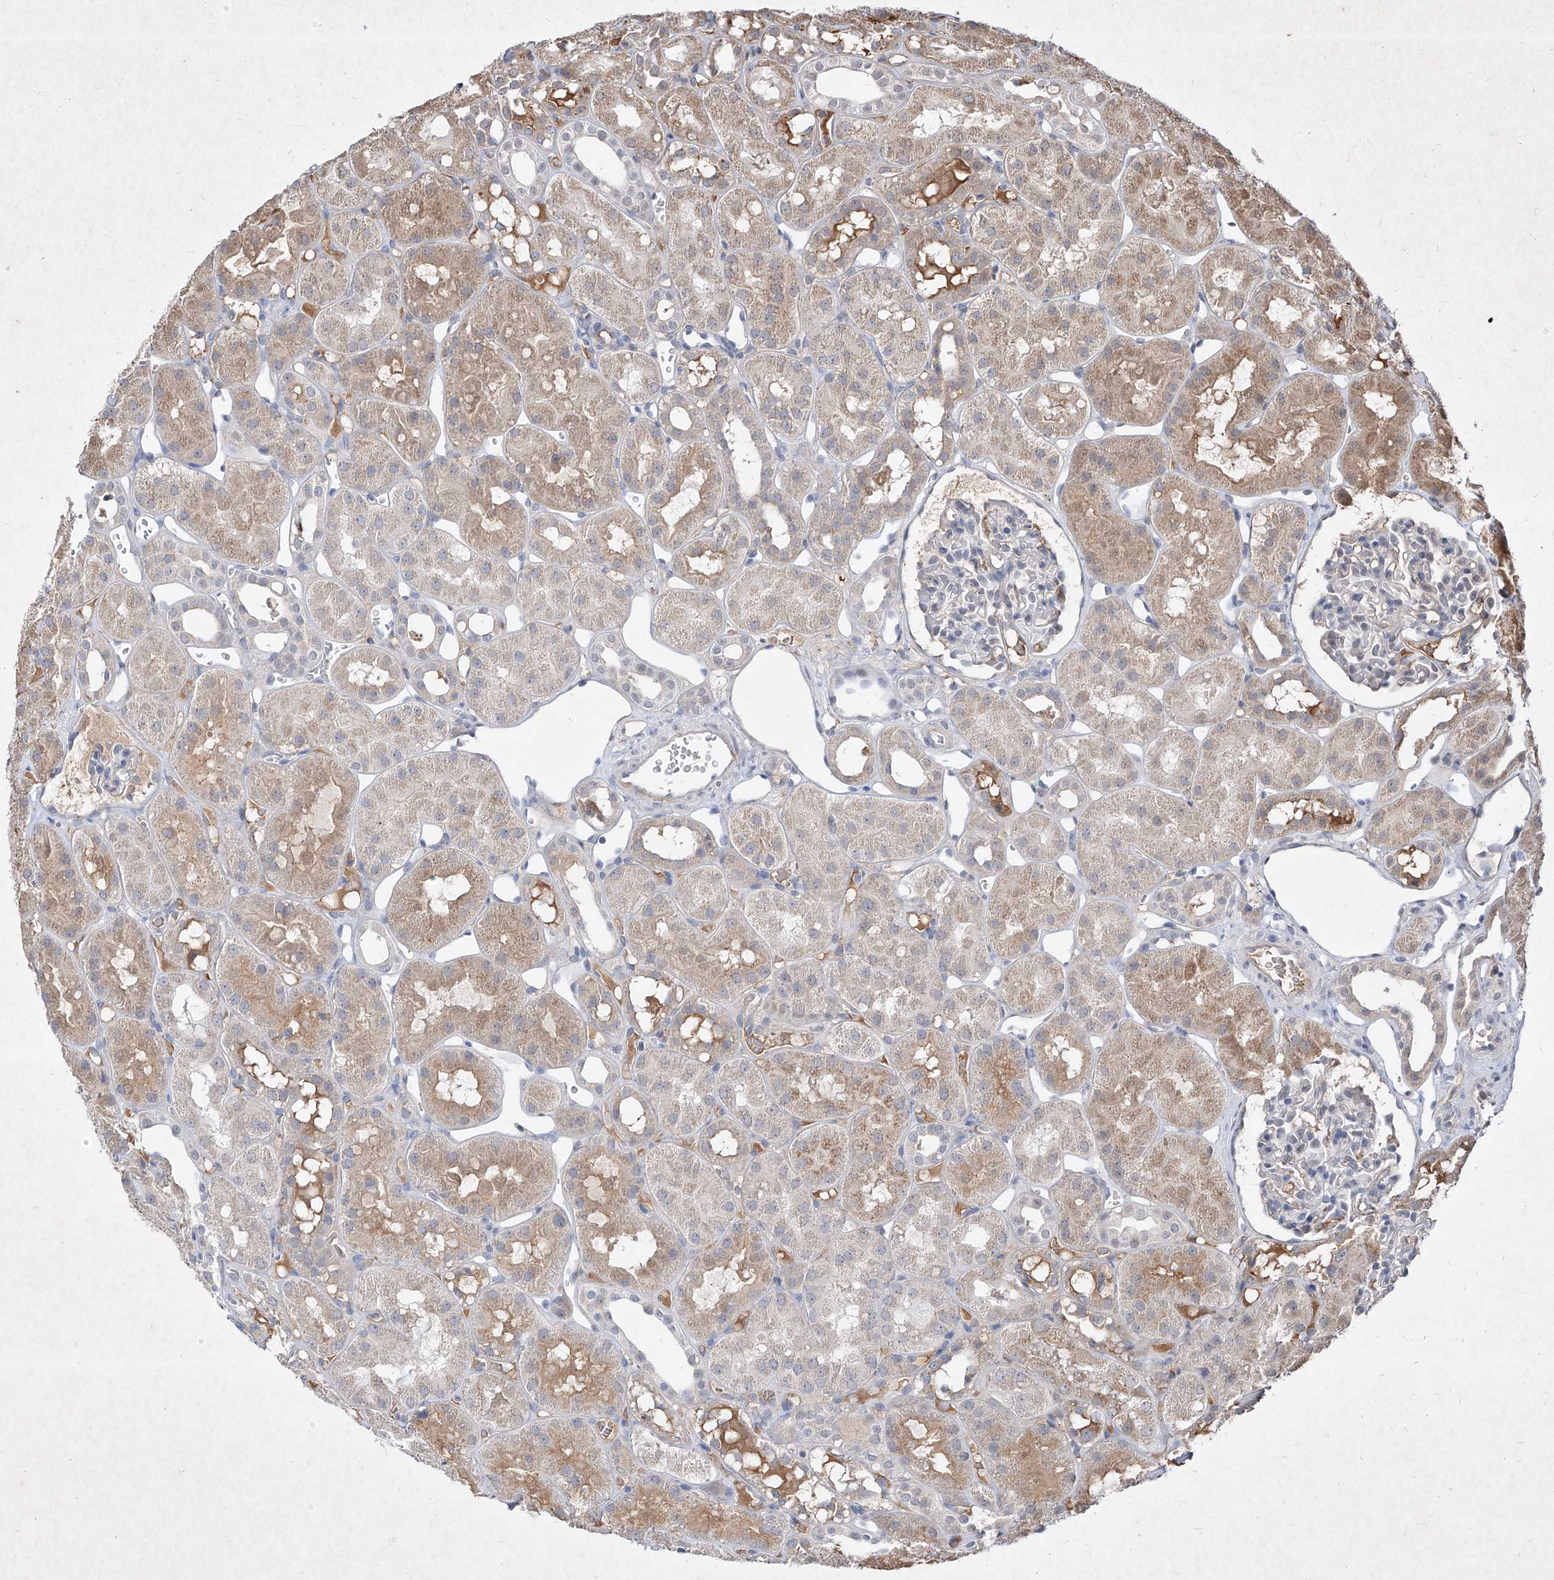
{"staining": {"intensity": "negative", "quantity": "none", "location": "none"}, "tissue": "kidney", "cell_type": "Cells in glomeruli", "image_type": "normal", "snomed": [{"axis": "morphology", "description": "Normal tissue, NOS"}, {"axis": "topography", "description": "Kidney"}], "caption": "IHC image of unremarkable kidney stained for a protein (brown), which reveals no staining in cells in glomeruli.", "gene": "C4A", "patient": {"sex": "male", "age": 16}}